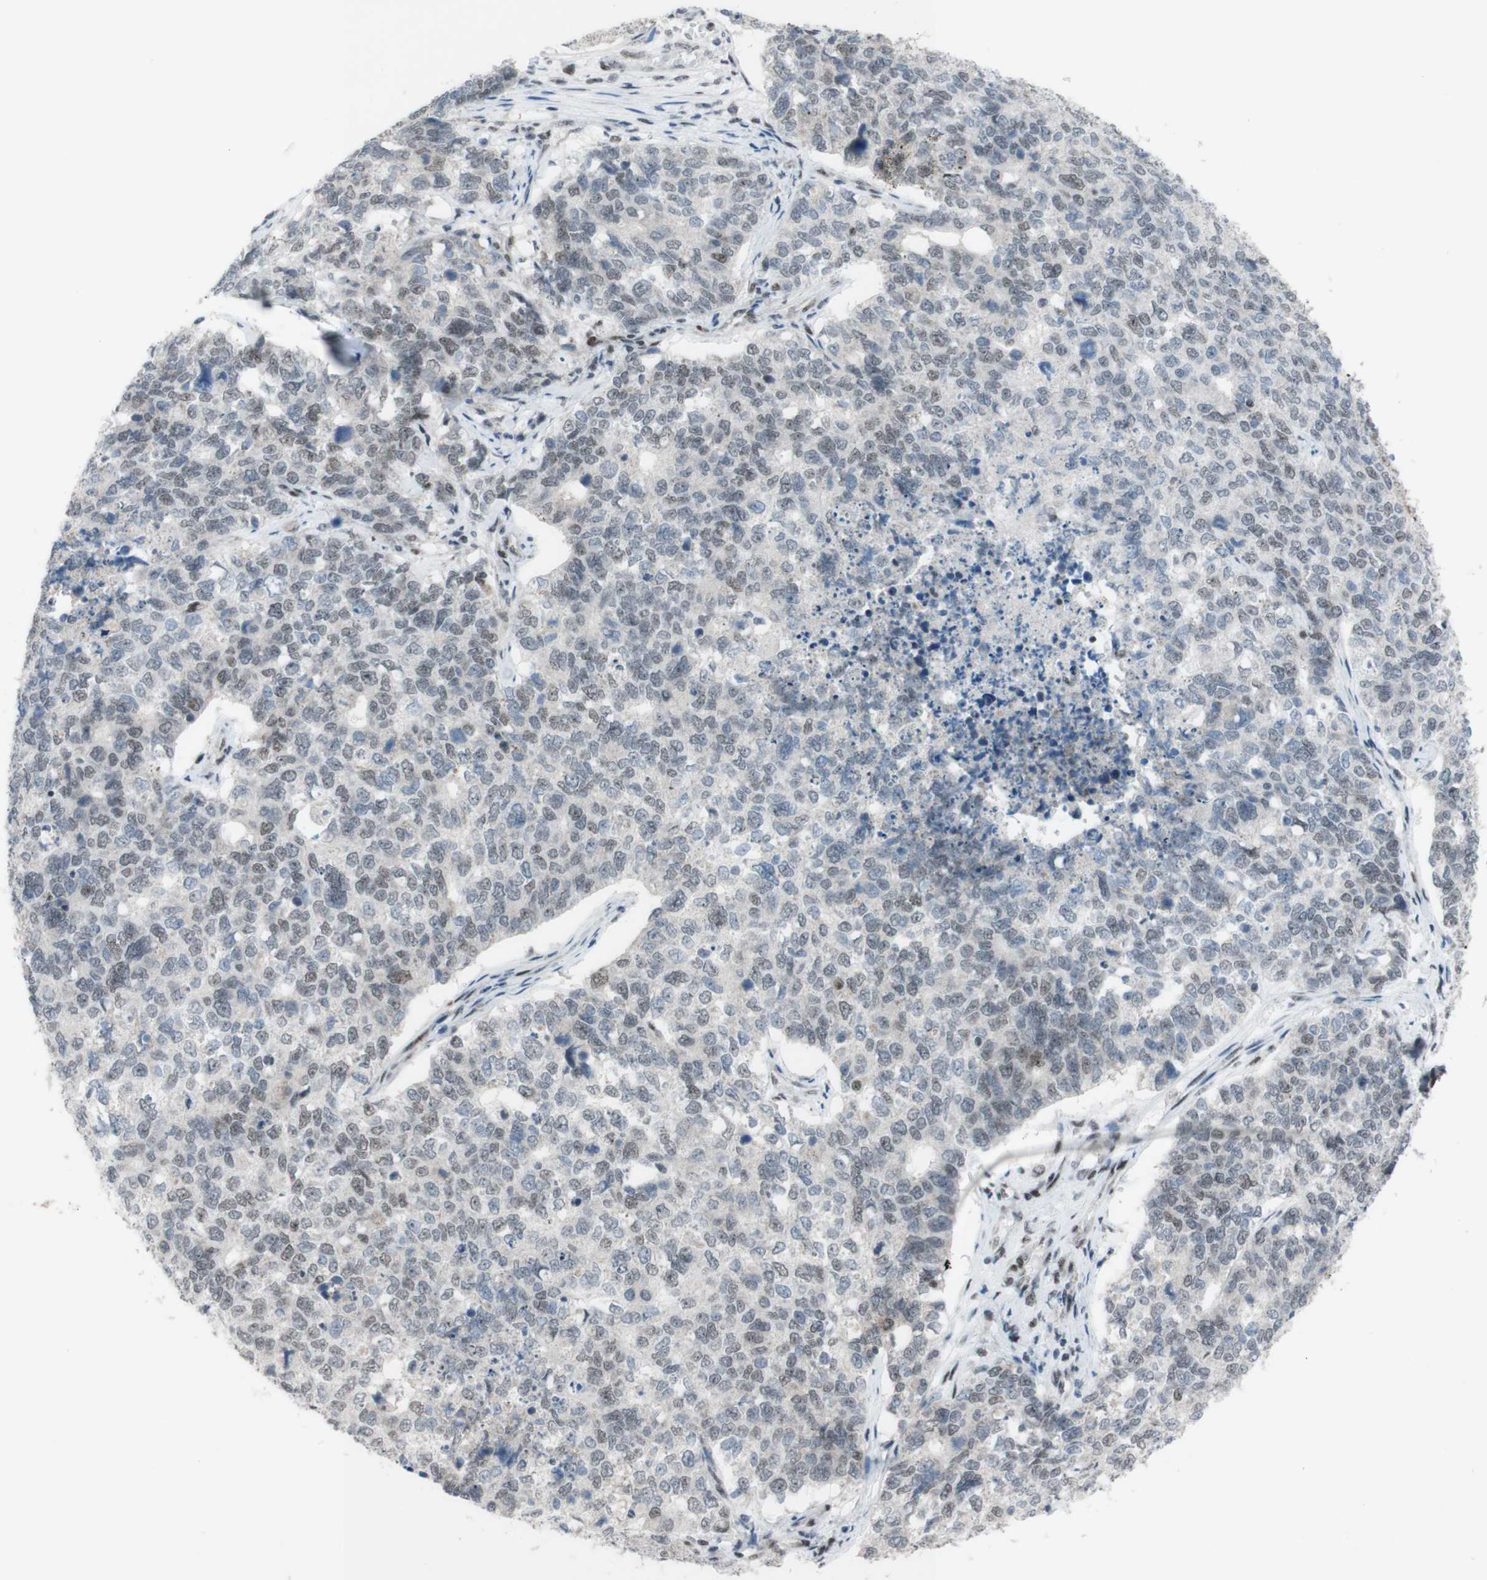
{"staining": {"intensity": "negative", "quantity": "none", "location": "none"}, "tissue": "cervical cancer", "cell_type": "Tumor cells", "image_type": "cancer", "snomed": [{"axis": "morphology", "description": "Squamous cell carcinoma, NOS"}, {"axis": "topography", "description": "Cervix"}], "caption": "IHC of squamous cell carcinoma (cervical) shows no staining in tumor cells. The staining was performed using DAB (3,3'-diaminobenzidine) to visualize the protein expression in brown, while the nuclei were stained in blue with hematoxylin (Magnification: 20x).", "gene": "POLR1A", "patient": {"sex": "female", "age": 63}}